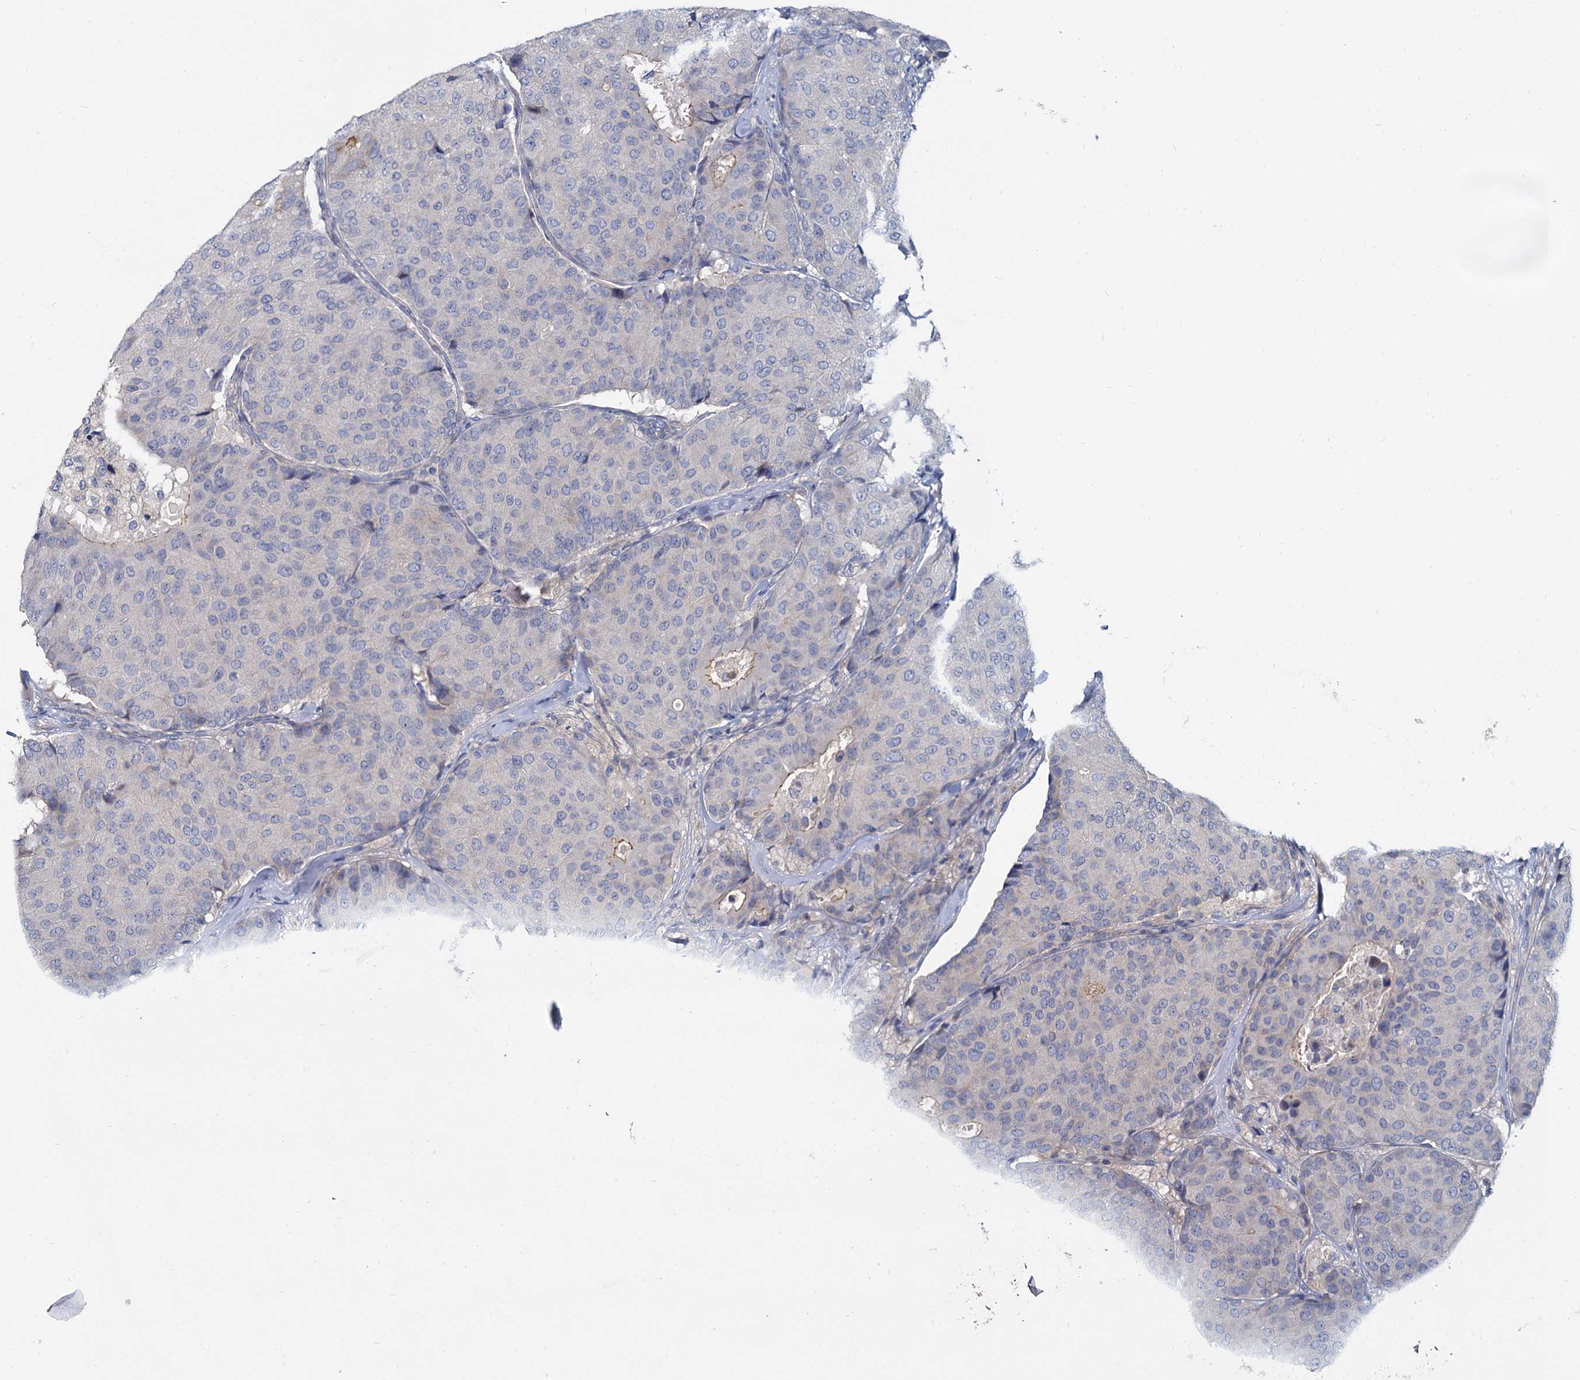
{"staining": {"intensity": "weak", "quantity": "<25%", "location": "cytoplasmic/membranous"}, "tissue": "breast cancer", "cell_type": "Tumor cells", "image_type": "cancer", "snomed": [{"axis": "morphology", "description": "Duct carcinoma"}, {"axis": "topography", "description": "Breast"}], "caption": "Immunohistochemistry (IHC) image of neoplastic tissue: intraductal carcinoma (breast) stained with DAB shows no significant protein staining in tumor cells. (DAB (3,3'-diaminobenzidine) IHC with hematoxylin counter stain).", "gene": "ACSM3", "patient": {"sex": "female", "age": 75}}